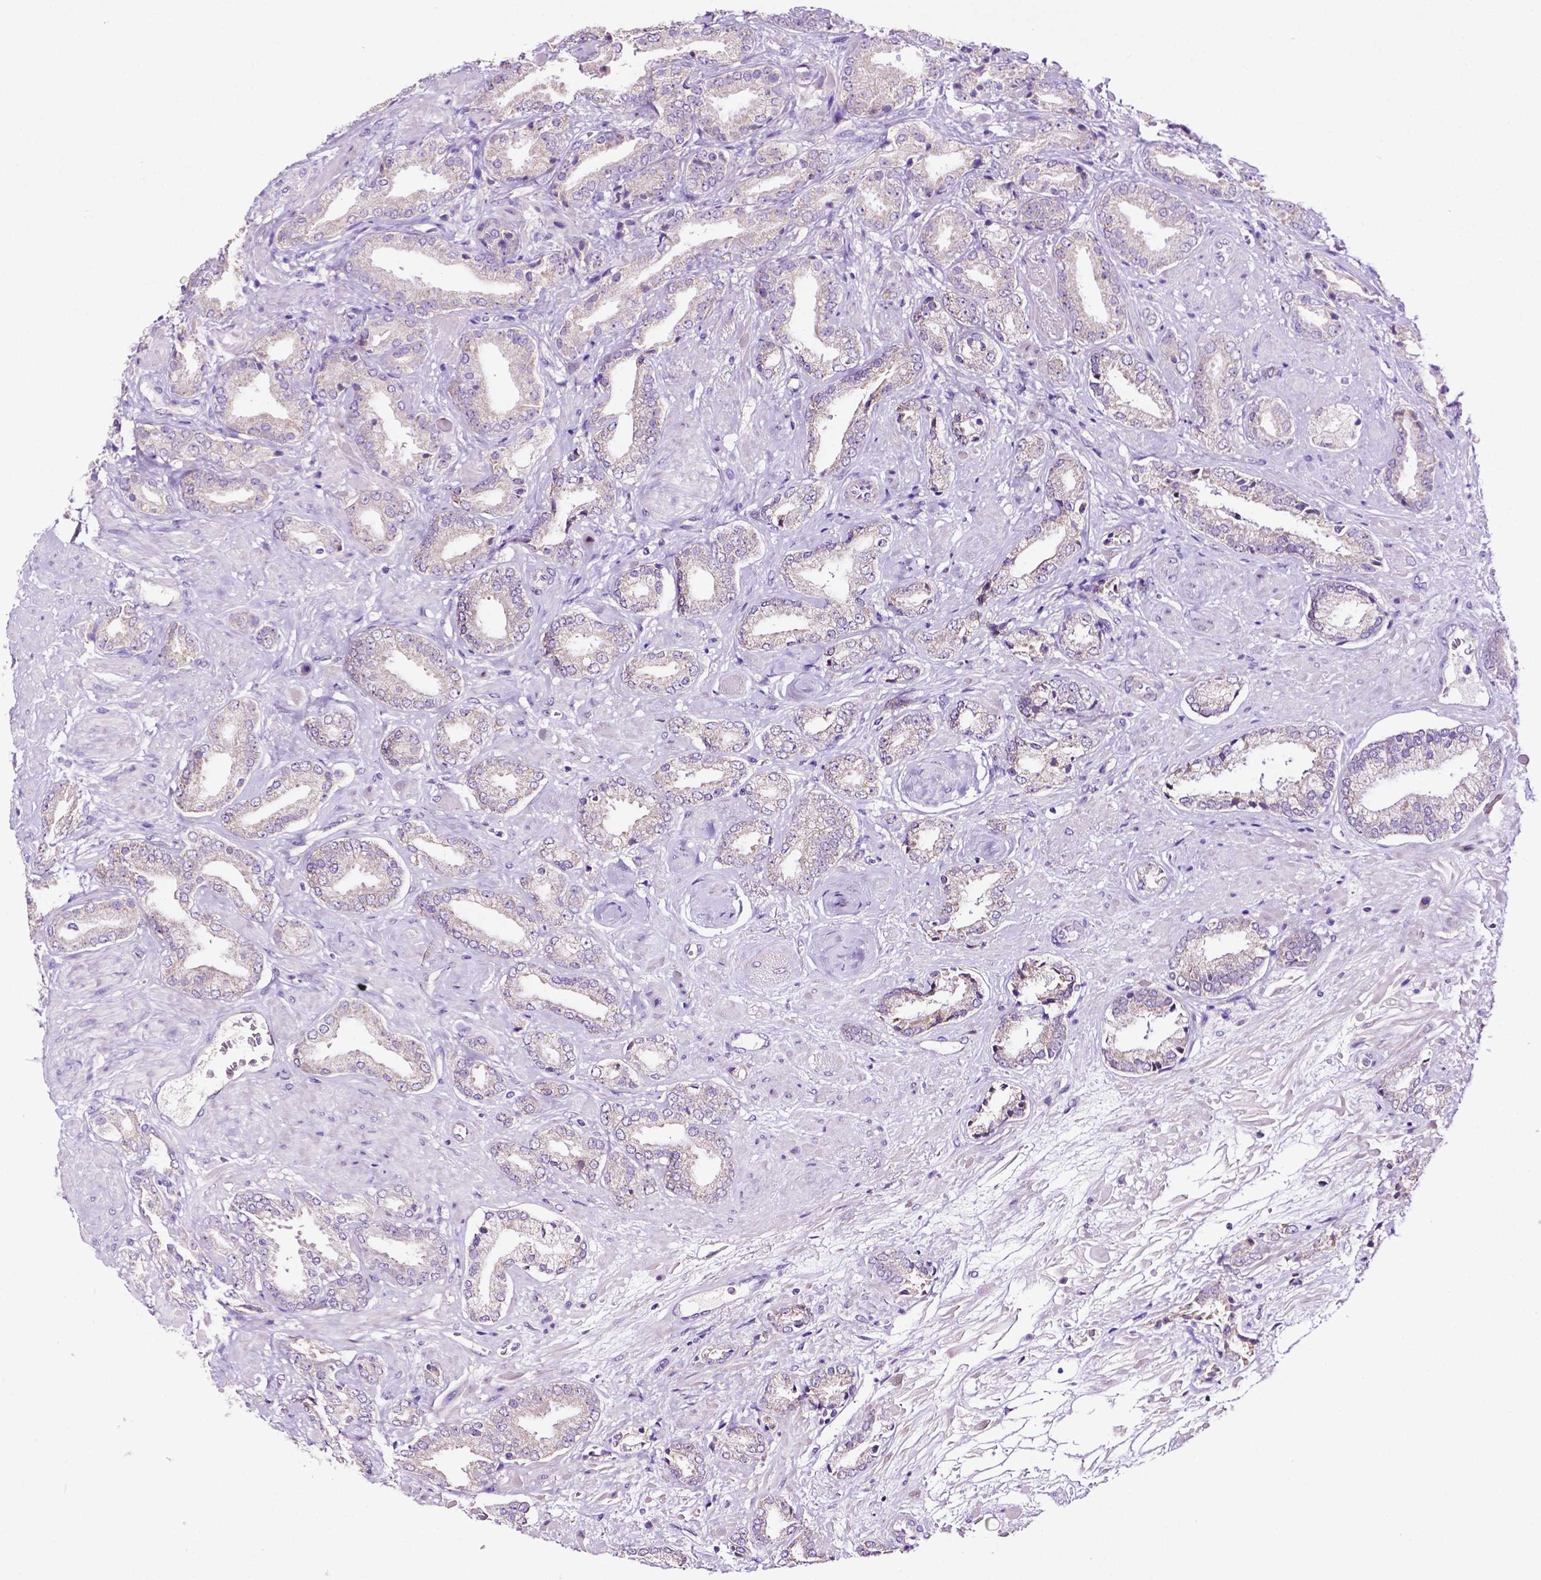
{"staining": {"intensity": "negative", "quantity": "none", "location": "none"}, "tissue": "prostate cancer", "cell_type": "Tumor cells", "image_type": "cancer", "snomed": [{"axis": "morphology", "description": "Adenocarcinoma, High grade"}, {"axis": "topography", "description": "Prostate"}], "caption": "A micrograph of prostate cancer (adenocarcinoma (high-grade)) stained for a protein demonstrates no brown staining in tumor cells.", "gene": "PHYHIP", "patient": {"sex": "male", "age": 56}}